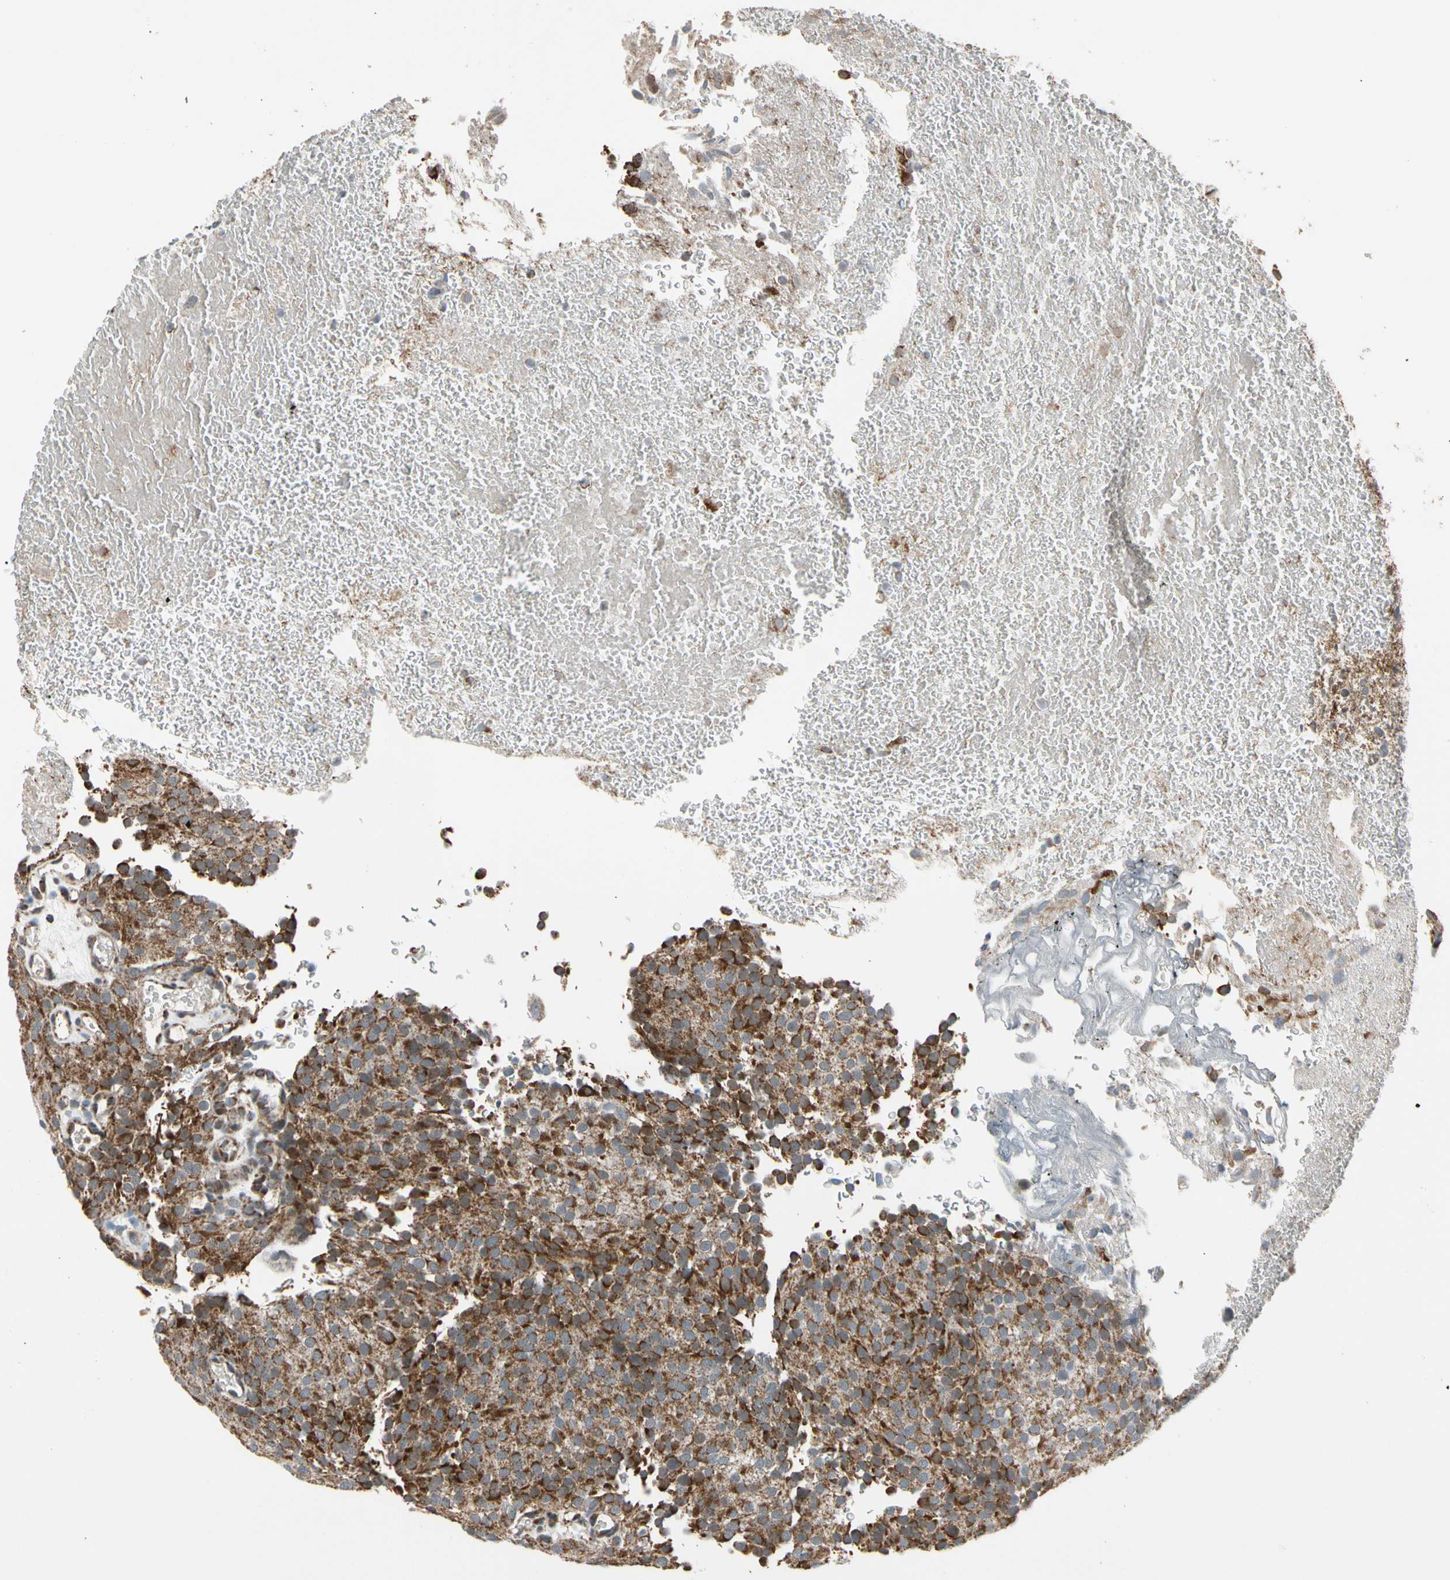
{"staining": {"intensity": "moderate", "quantity": ">75%", "location": "cytoplasmic/membranous"}, "tissue": "urothelial cancer", "cell_type": "Tumor cells", "image_type": "cancer", "snomed": [{"axis": "morphology", "description": "Urothelial carcinoma, Low grade"}, {"axis": "topography", "description": "Urinary bladder"}], "caption": "The image displays immunohistochemical staining of urothelial cancer. There is moderate cytoplasmic/membranous expression is present in about >75% of tumor cells.", "gene": "KHDC4", "patient": {"sex": "male", "age": 78}}